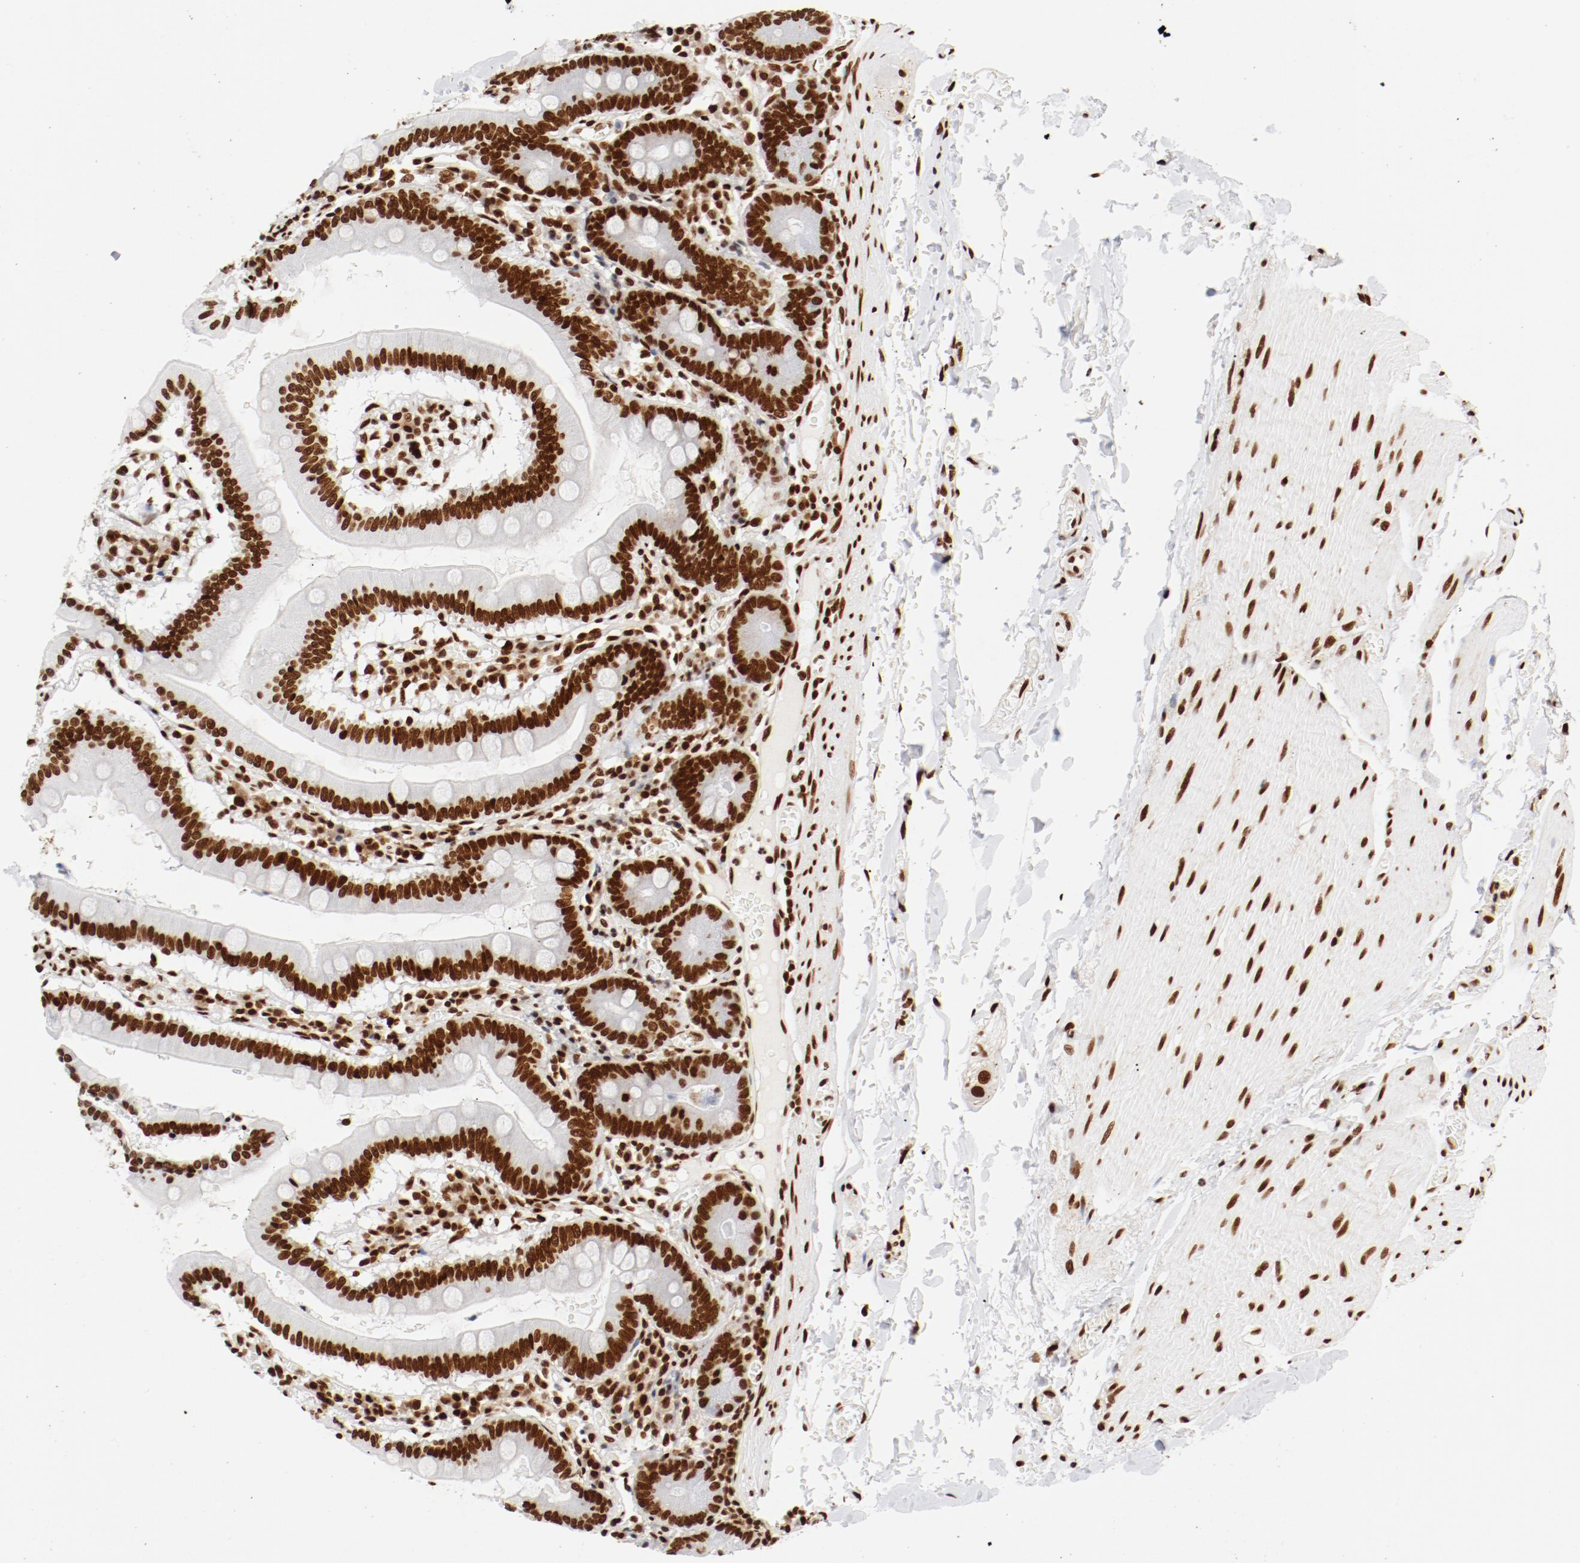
{"staining": {"intensity": "strong", "quantity": ">75%", "location": "nuclear"}, "tissue": "small intestine", "cell_type": "Glandular cells", "image_type": "normal", "snomed": [{"axis": "morphology", "description": "Normal tissue, NOS"}, {"axis": "topography", "description": "Small intestine"}], "caption": "Benign small intestine reveals strong nuclear staining in approximately >75% of glandular cells (Brightfield microscopy of DAB IHC at high magnification)..", "gene": "CTBP1", "patient": {"sex": "male", "age": 71}}